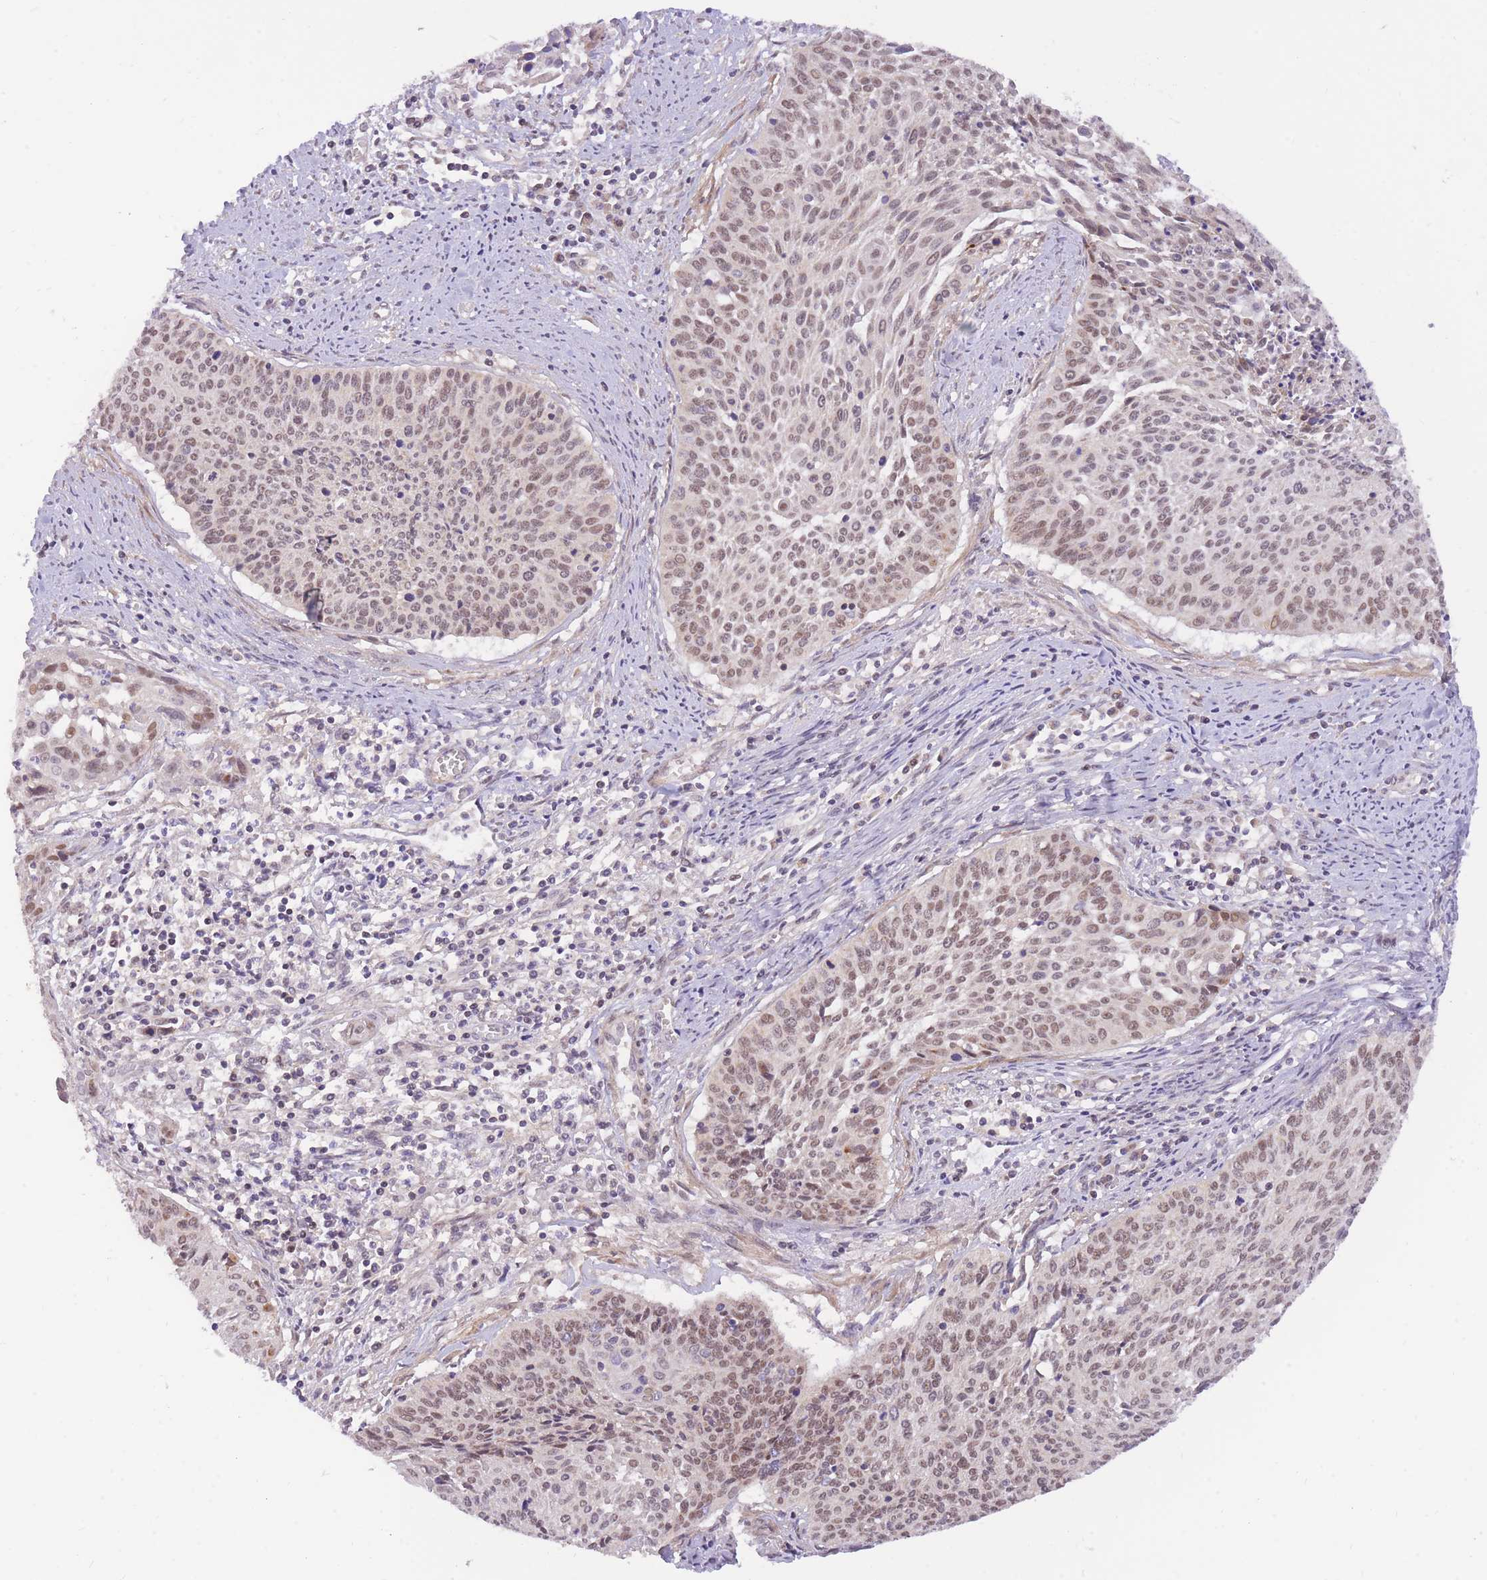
{"staining": {"intensity": "weak", "quantity": ">75%", "location": "nuclear"}, "tissue": "cervical cancer", "cell_type": "Tumor cells", "image_type": "cancer", "snomed": [{"axis": "morphology", "description": "Squamous cell carcinoma, NOS"}, {"axis": "topography", "description": "Cervix"}], "caption": "Squamous cell carcinoma (cervical) tissue demonstrates weak nuclear positivity in about >75% of tumor cells, visualized by immunohistochemistry.", "gene": "MINDY2", "patient": {"sex": "female", "age": 55}}